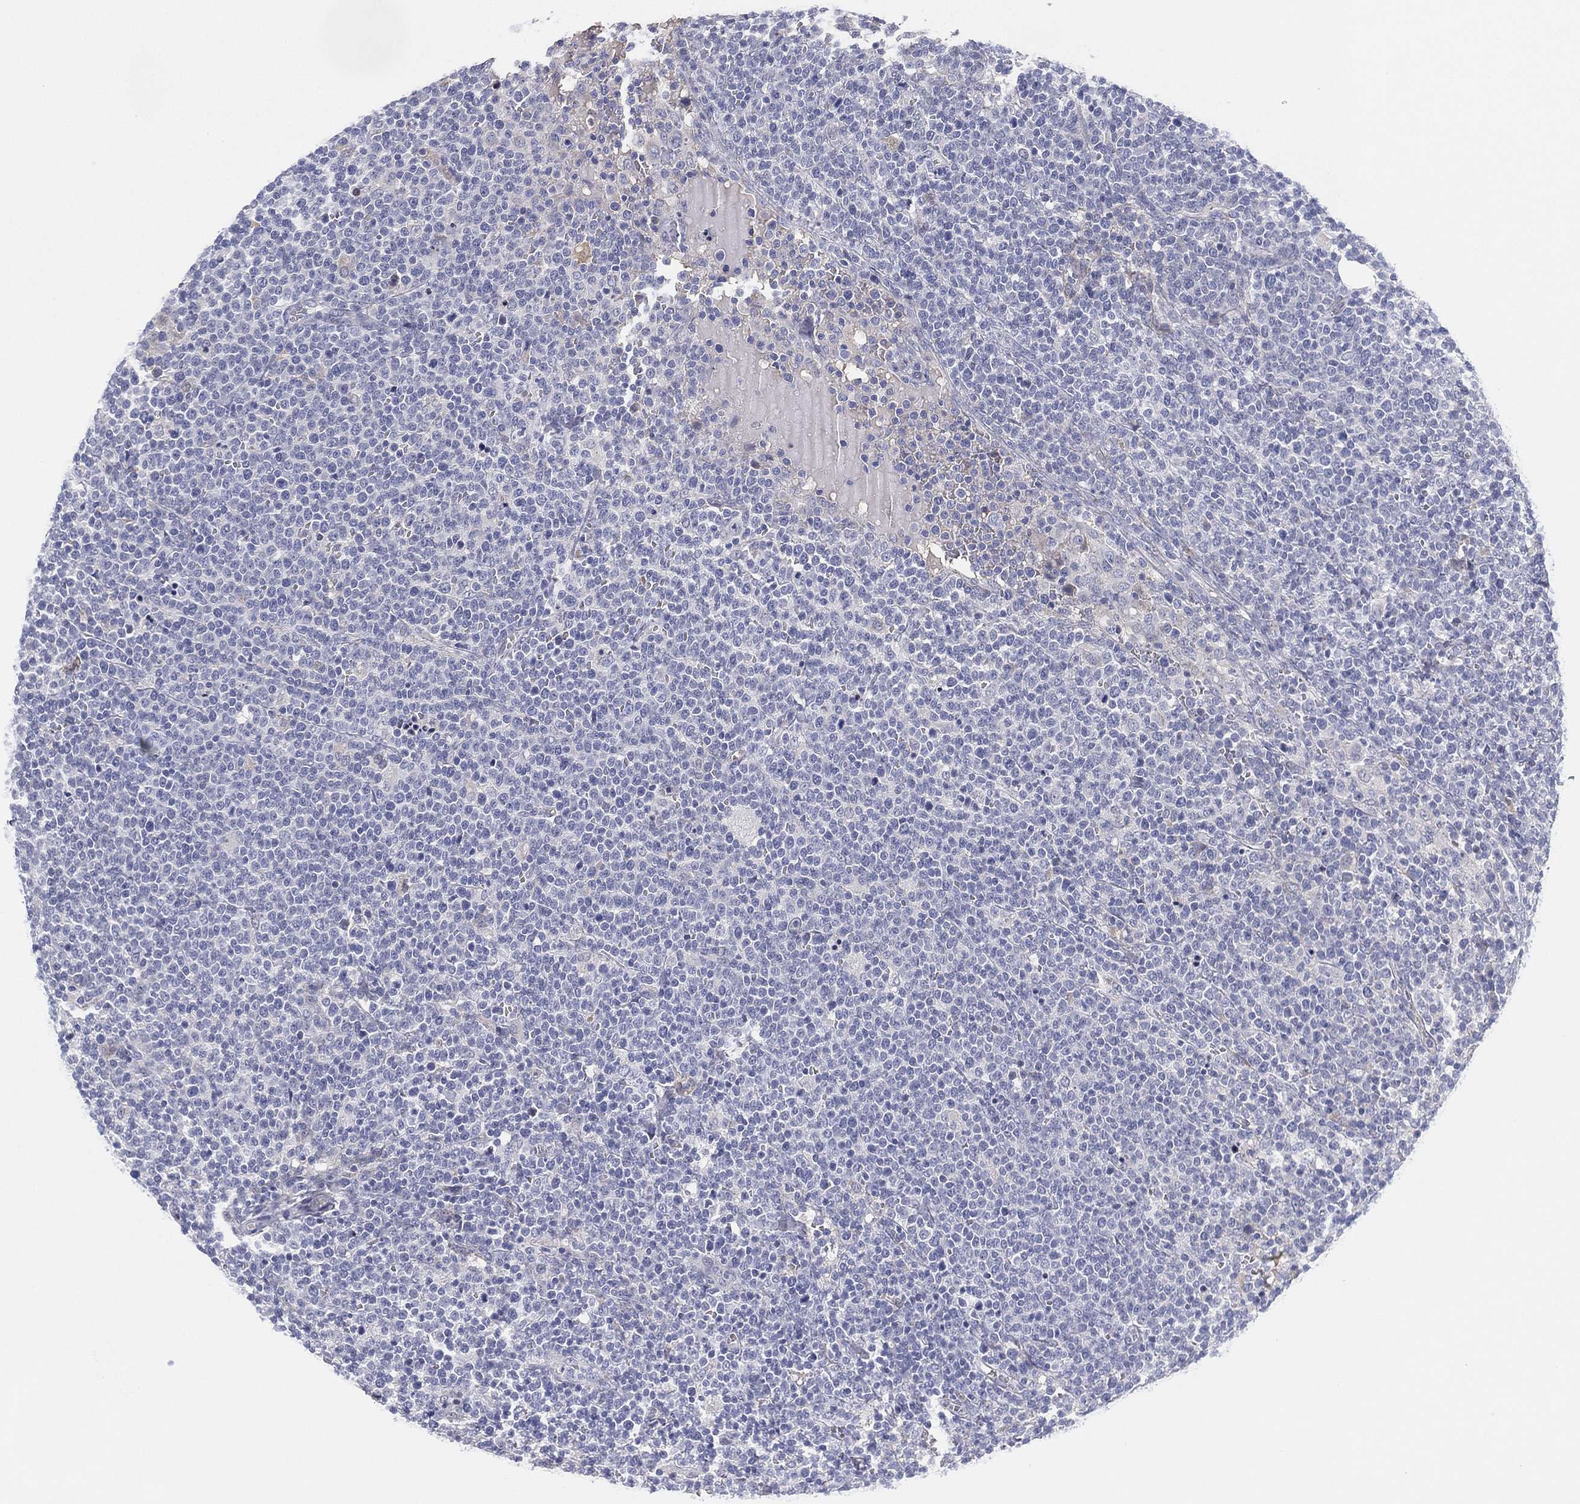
{"staining": {"intensity": "negative", "quantity": "none", "location": "none"}, "tissue": "lymphoma", "cell_type": "Tumor cells", "image_type": "cancer", "snomed": [{"axis": "morphology", "description": "Malignant lymphoma, non-Hodgkin's type, High grade"}, {"axis": "topography", "description": "Lymph node"}], "caption": "An immunohistochemistry (IHC) image of lymphoma is shown. There is no staining in tumor cells of lymphoma.", "gene": "MLF1", "patient": {"sex": "male", "age": 61}}